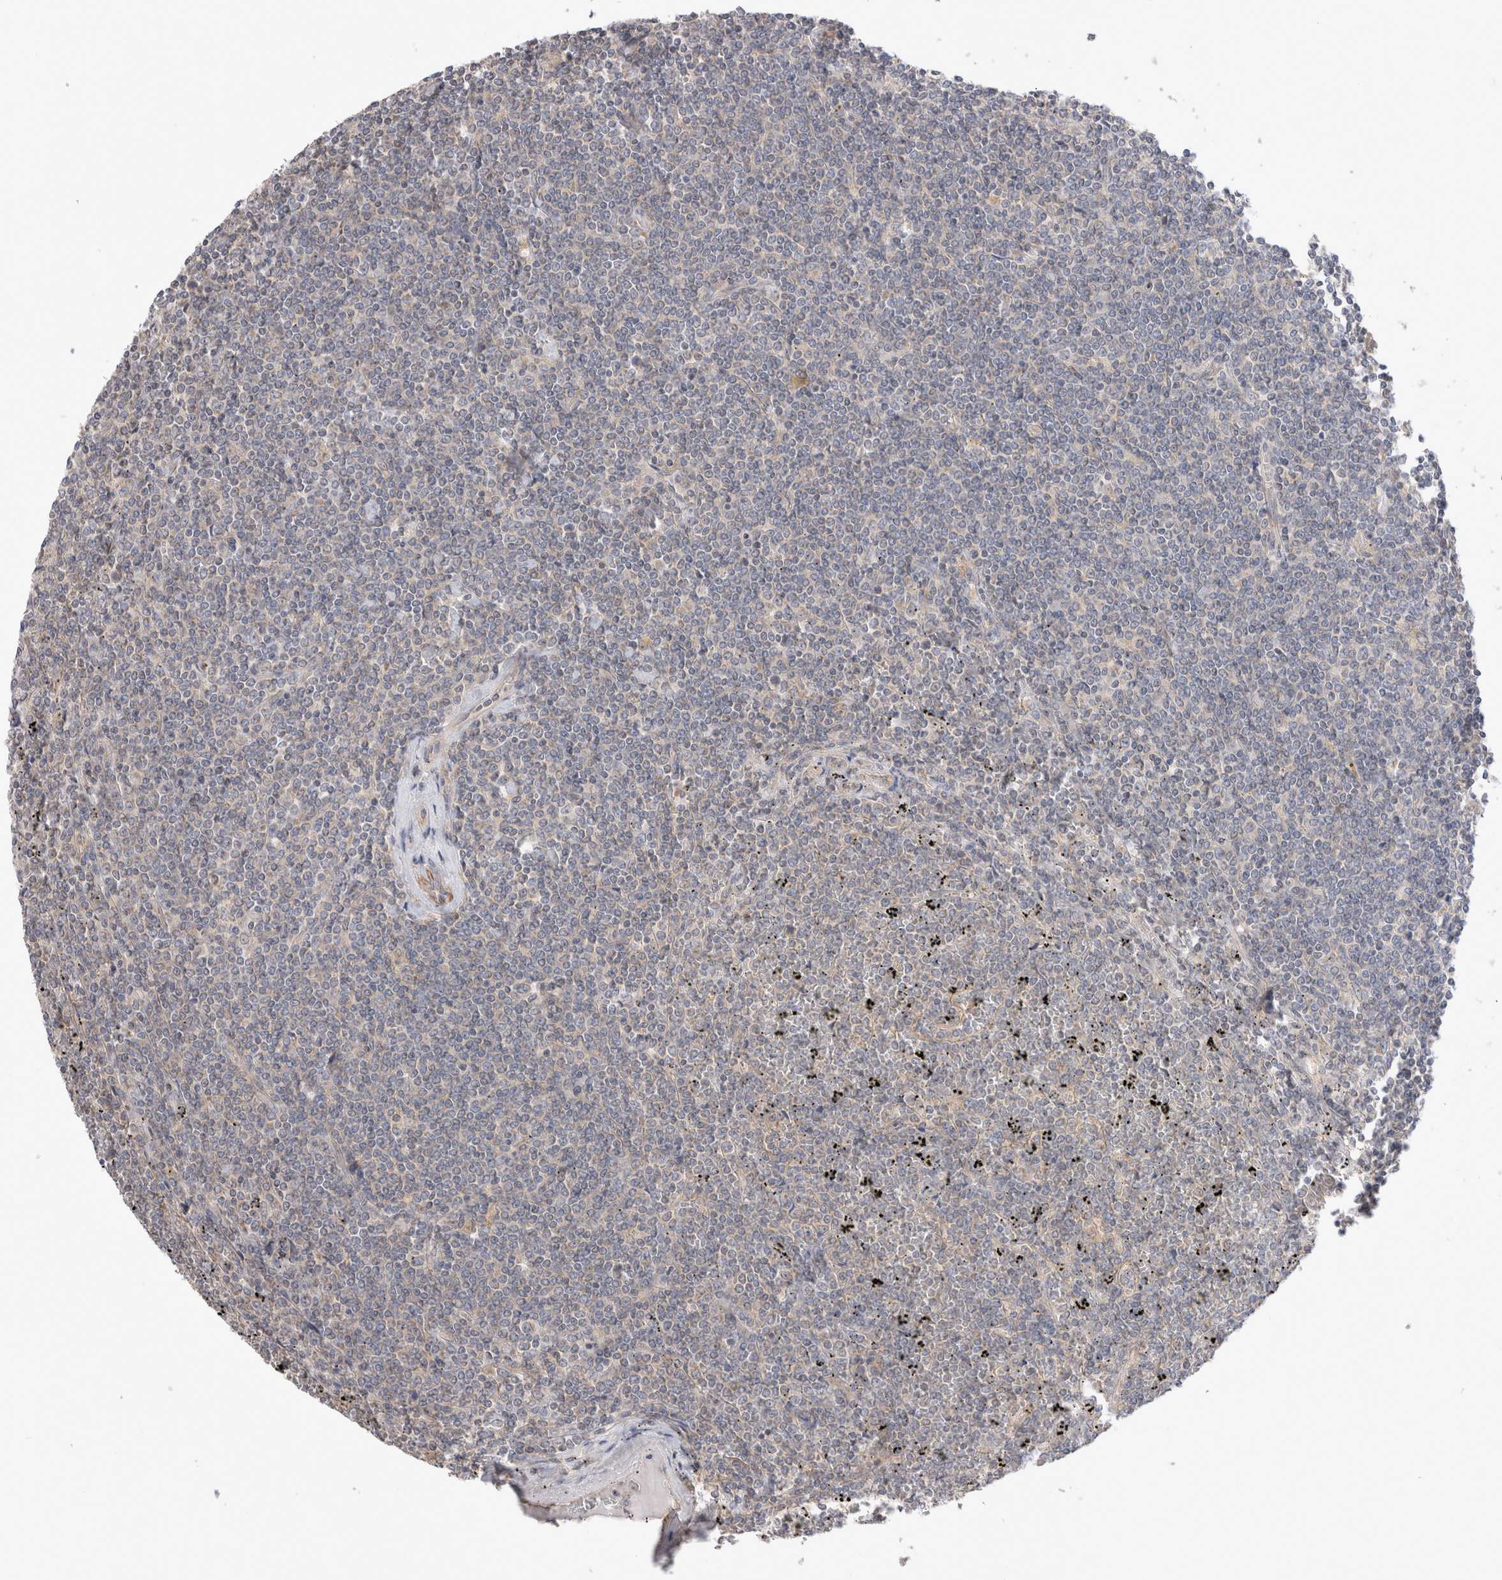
{"staining": {"intensity": "negative", "quantity": "none", "location": "none"}, "tissue": "lymphoma", "cell_type": "Tumor cells", "image_type": "cancer", "snomed": [{"axis": "morphology", "description": "Malignant lymphoma, non-Hodgkin's type, Low grade"}, {"axis": "topography", "description": "Spleen"}], "caption": "This is an immunohistochemistry (IHC) micrograph of low-grade malignant lymphoma, non-Hodgkin's type. There is no staining in tumor cells.", "gene": "IFT74", "patient": {"sex": "female", "age": 19}}